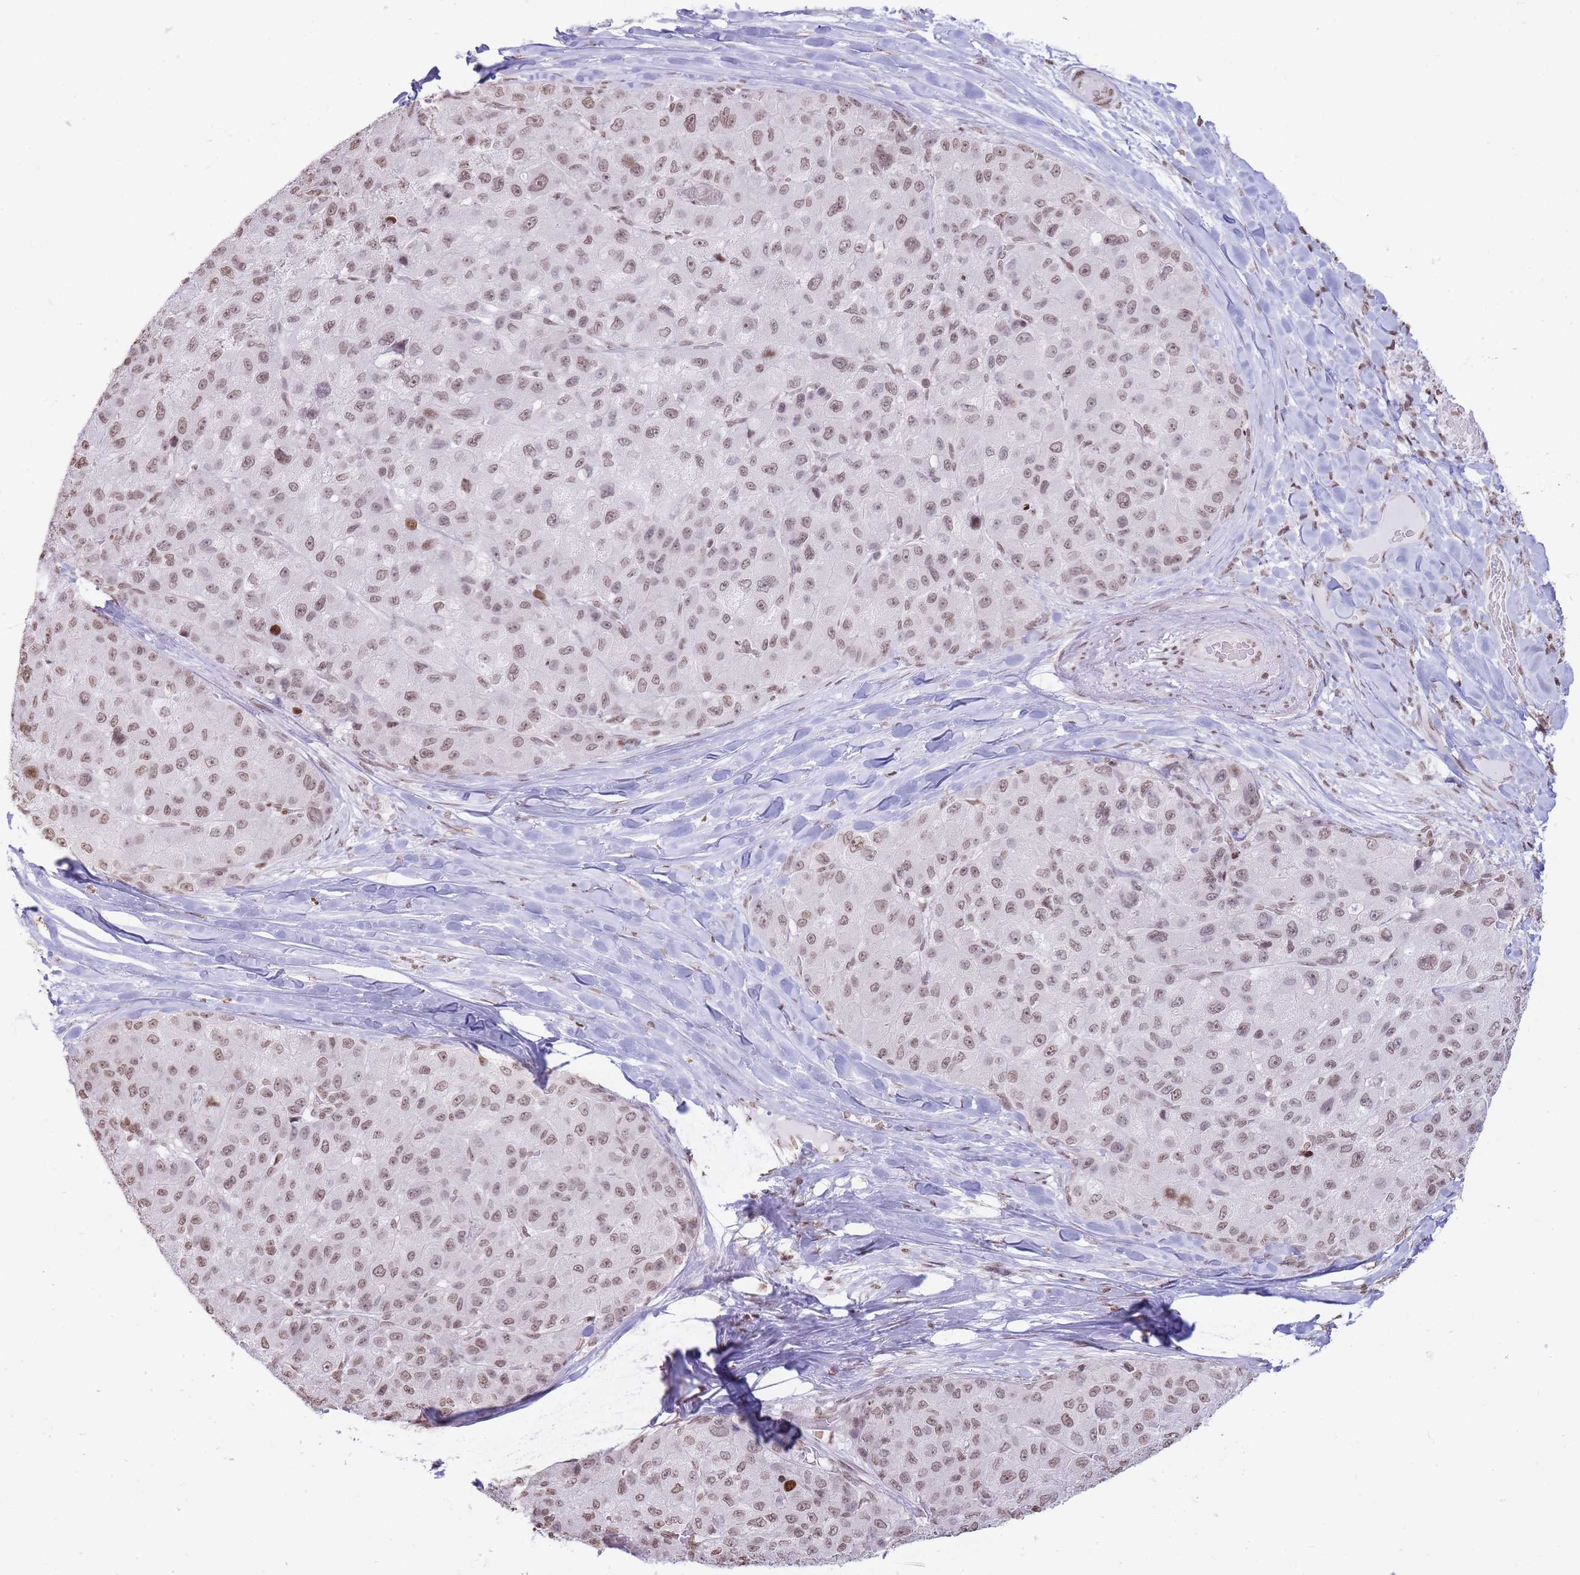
{"staining": {"intensity": "weak", "quantity": ">75%", "location": "nuclear"}, "tissue": "liver cancer", "cell_type": "Tumor cells", "image_type": "cancer", "snomed": [{"axis": "morphology", "description": "Carcinoma, Hepatocellular, NOS"}, {"axis": "topography", "description": "Liver"}], "caption": "A low amount of weak nuclear staining is seen in approximately >75% of tumor cells in hepatocellular carcinoma (liver) tissue.", "gene": "SHISAL1", "patient": {"sex": "male", "age": 80}}